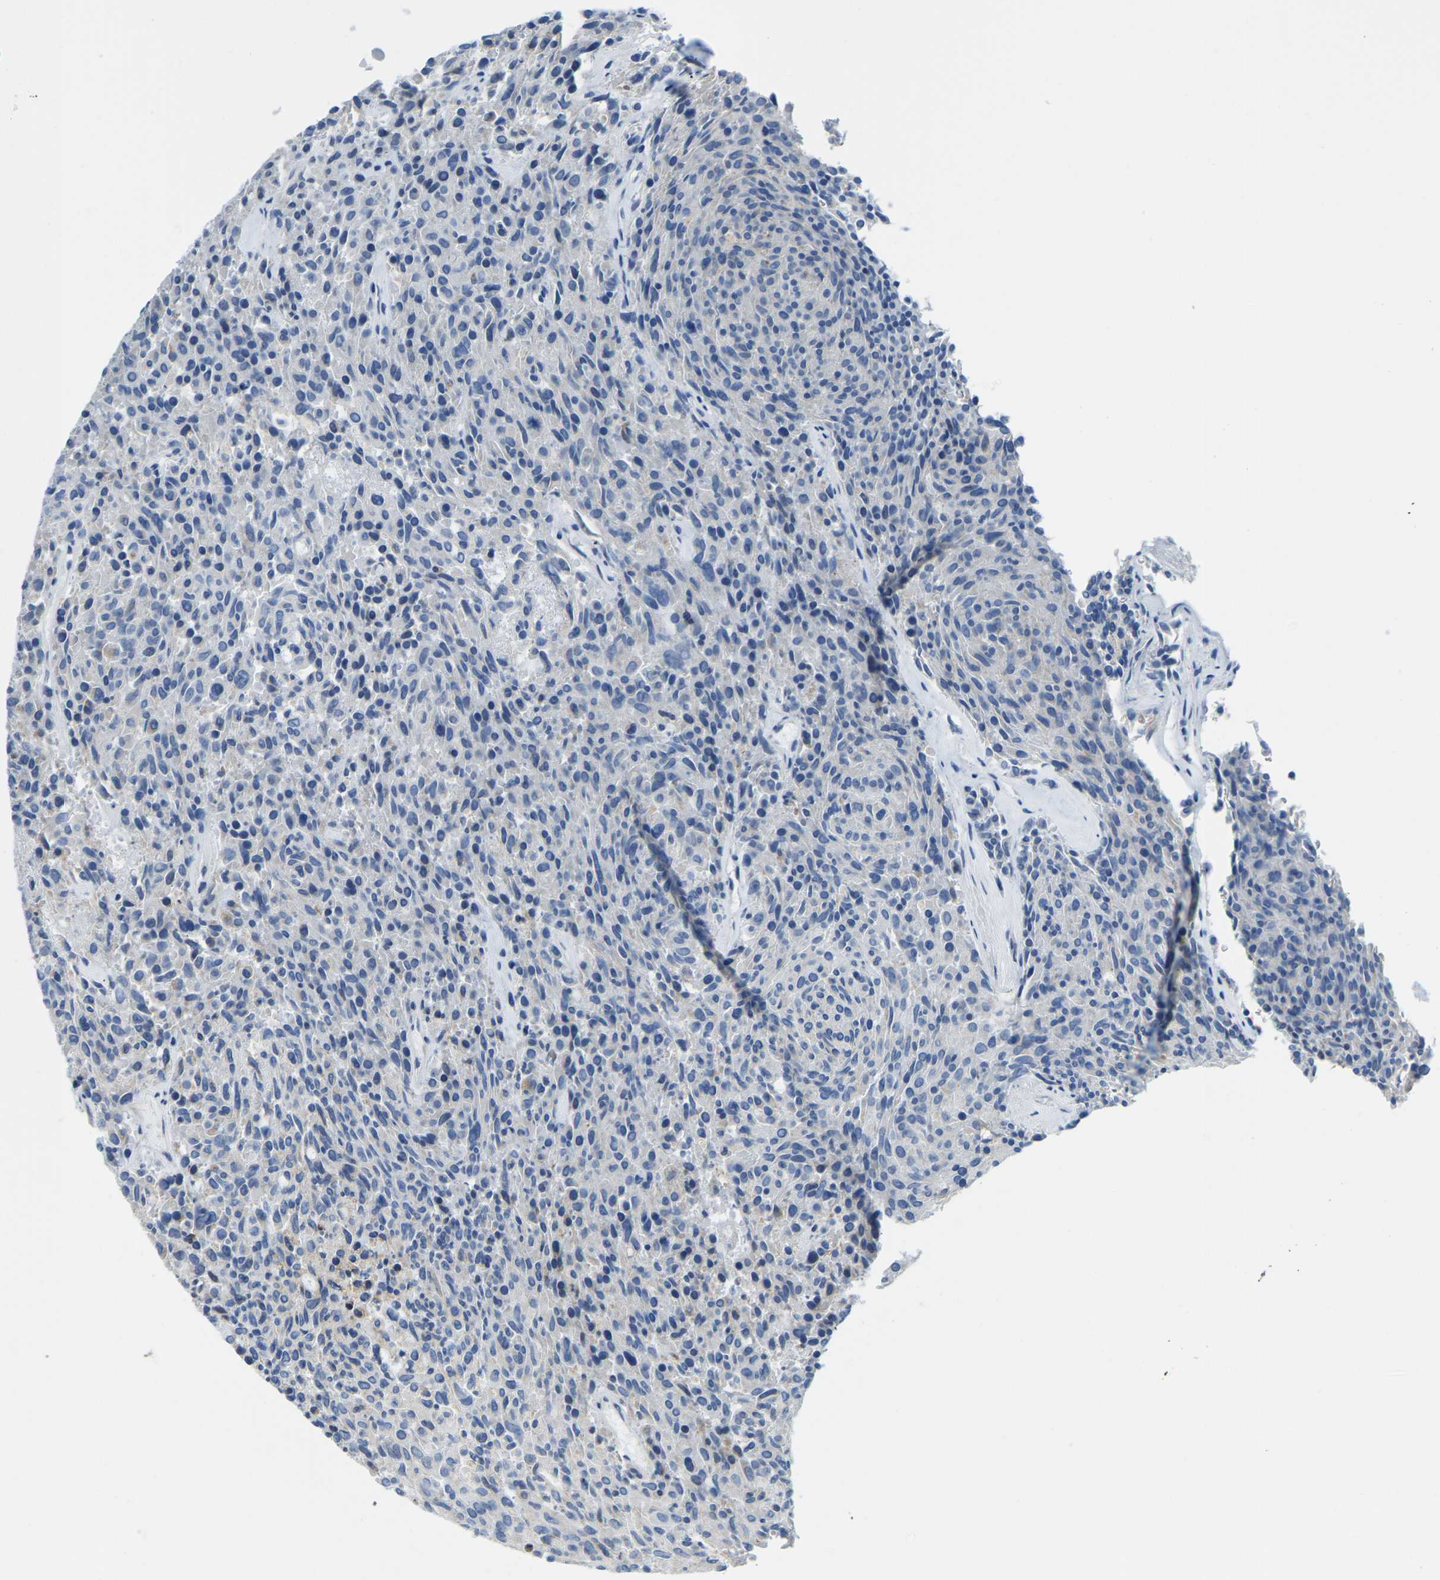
{"staining": {"intensity": "negative", "quantity": "none", "location": "none"}, "tissue": "carcinoid", "cell_type": "Tumor cells", "image_type": "cancer", "snomed": [{"axis": "morphology", "description": "Carcinoid, malignant, NOS"}, {"axis": "topography", "description": "Pancreas"}], "caption": "The micrograph reveals no staining of tumor cells in carcinoid.", "gene": "GDA", "patient": {"sex": "female", "age": 54}}